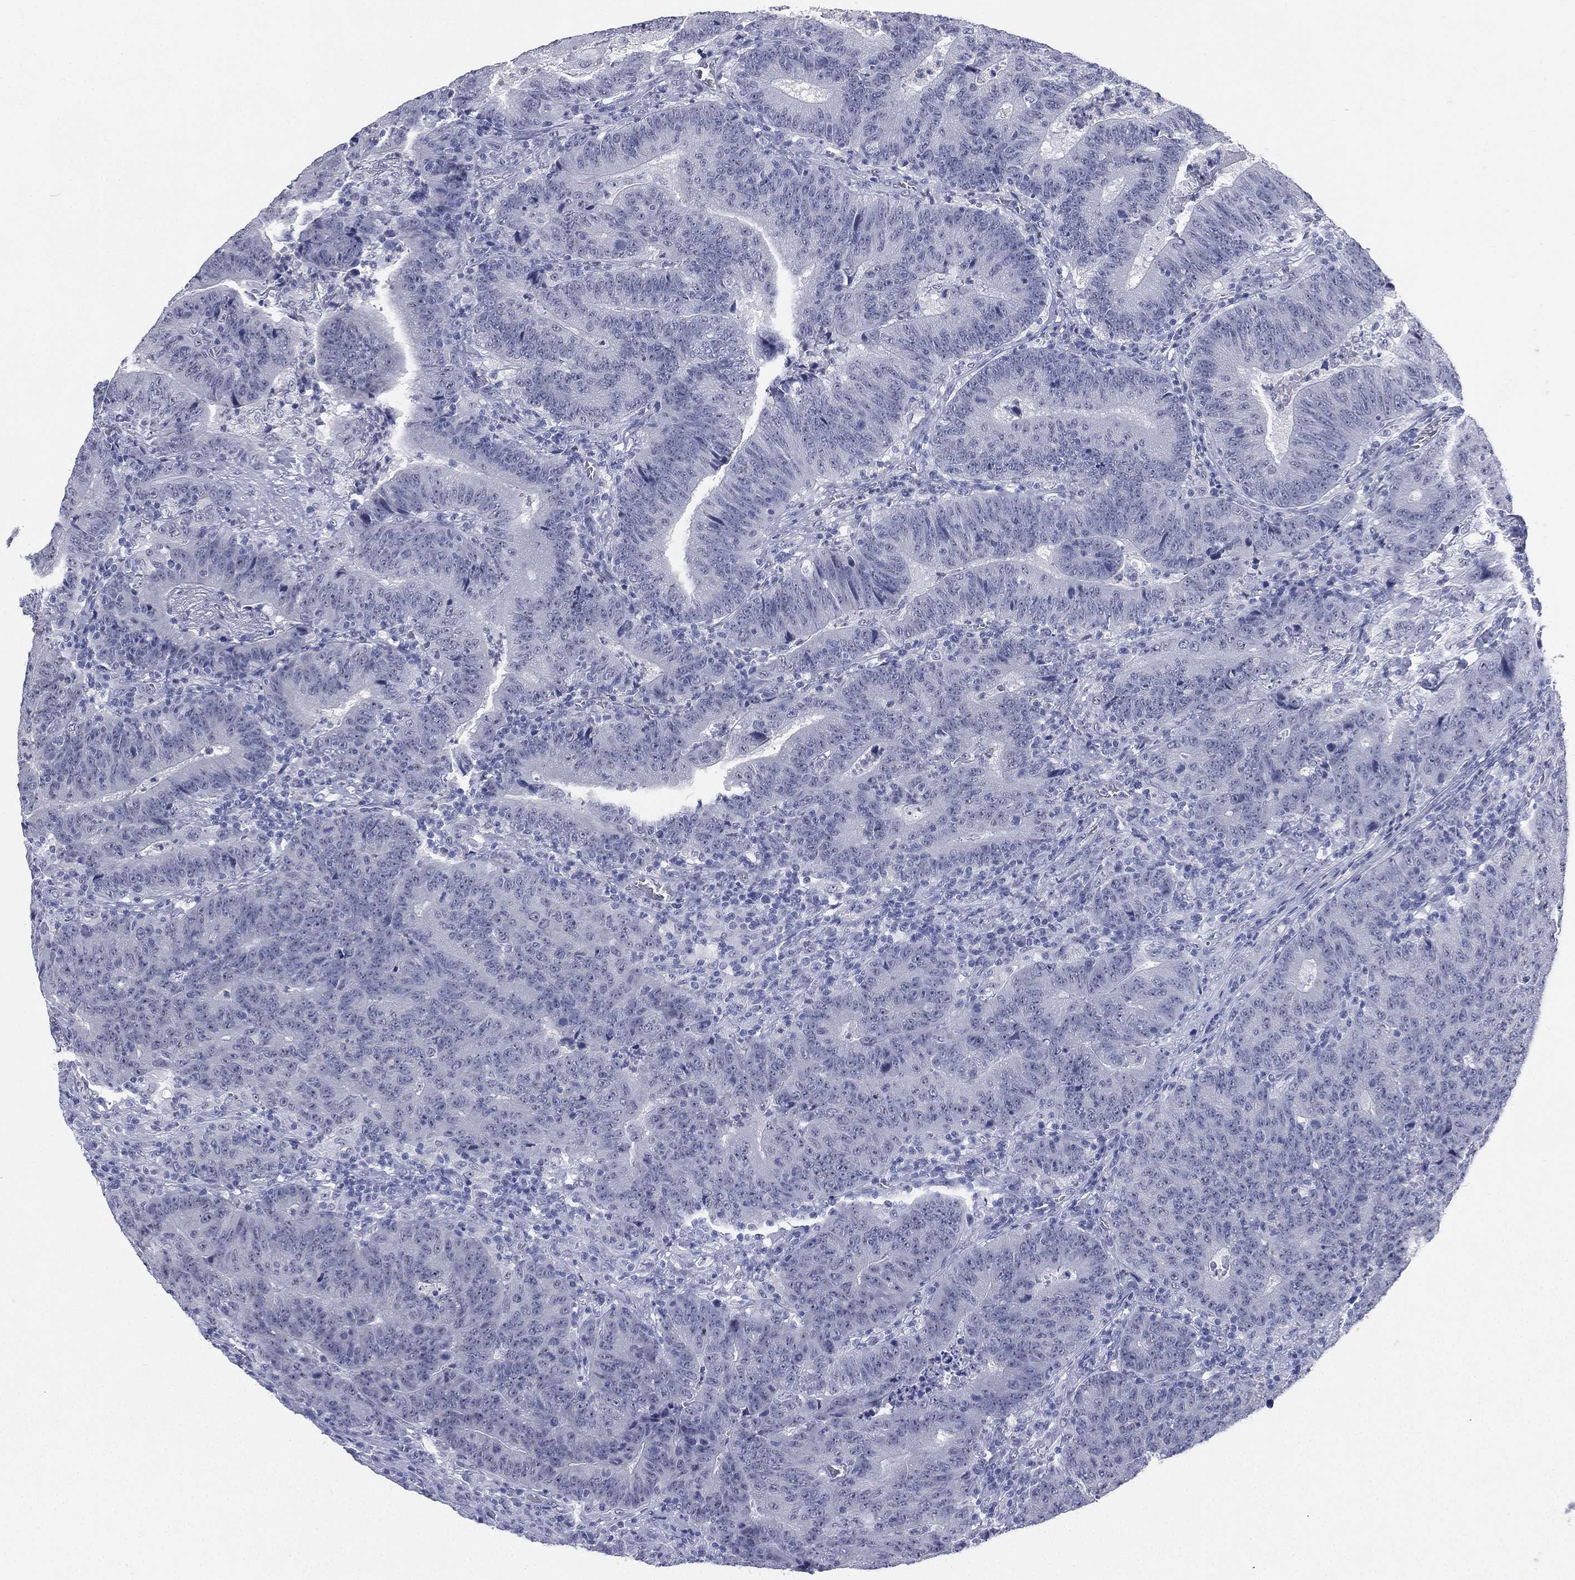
{"staining": {"intensity": "negative", "quantity": "none", "location": "none"}, "tissue": "colorectal cancer", "cell_type": "Tumor cells", "image_type": "cancer", "snomed": [{"axis": "morphology", "description": "Adenocarcinoma, NOS"}, {"axis": "topography", "description": "Colon"}], "caption": "This is an immunohistochemistry image of human colorectal cancer. There is no expression in tumor cells.", "gene": "CD22", "patient": {"sex": "female", "age": 75}}